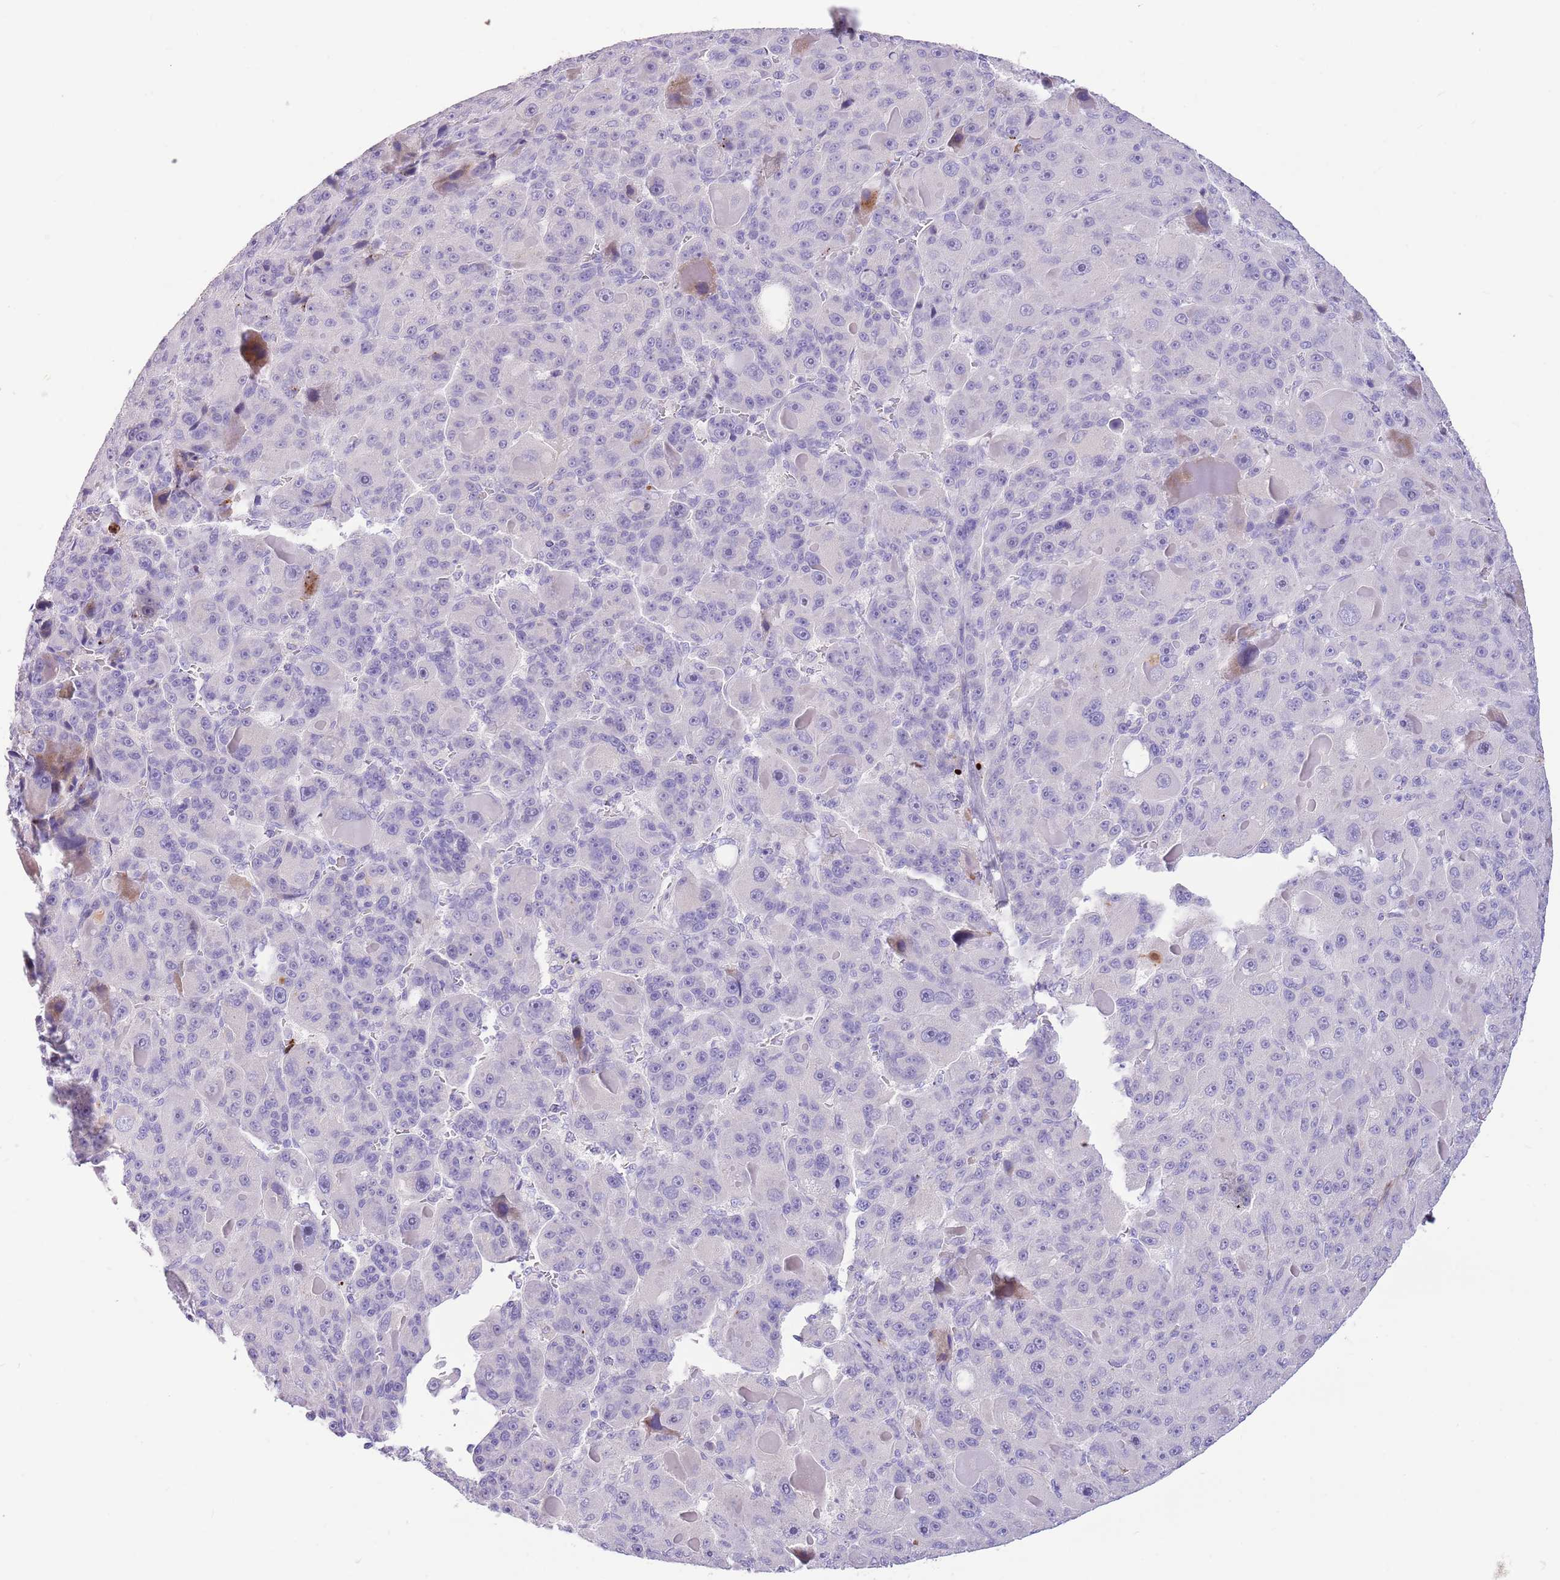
{"staining": {"intensity": "negative", "quantity": "none", "location": "none"}, "tissue": "liver cancer", "cell_type": "Tumor cells", "image_type": "cancer", "snomed": [{"axis": "morphology", "description": "Carcinoma, Hepatocellular, NOS"}, {"axis": "topography", "description": "Liver"}], "caption": "Tumor cells are negative for protein expression in human liver cancer.", "gene": "LEPROTL1", "patient": {"sex": "male", "age": 76}}